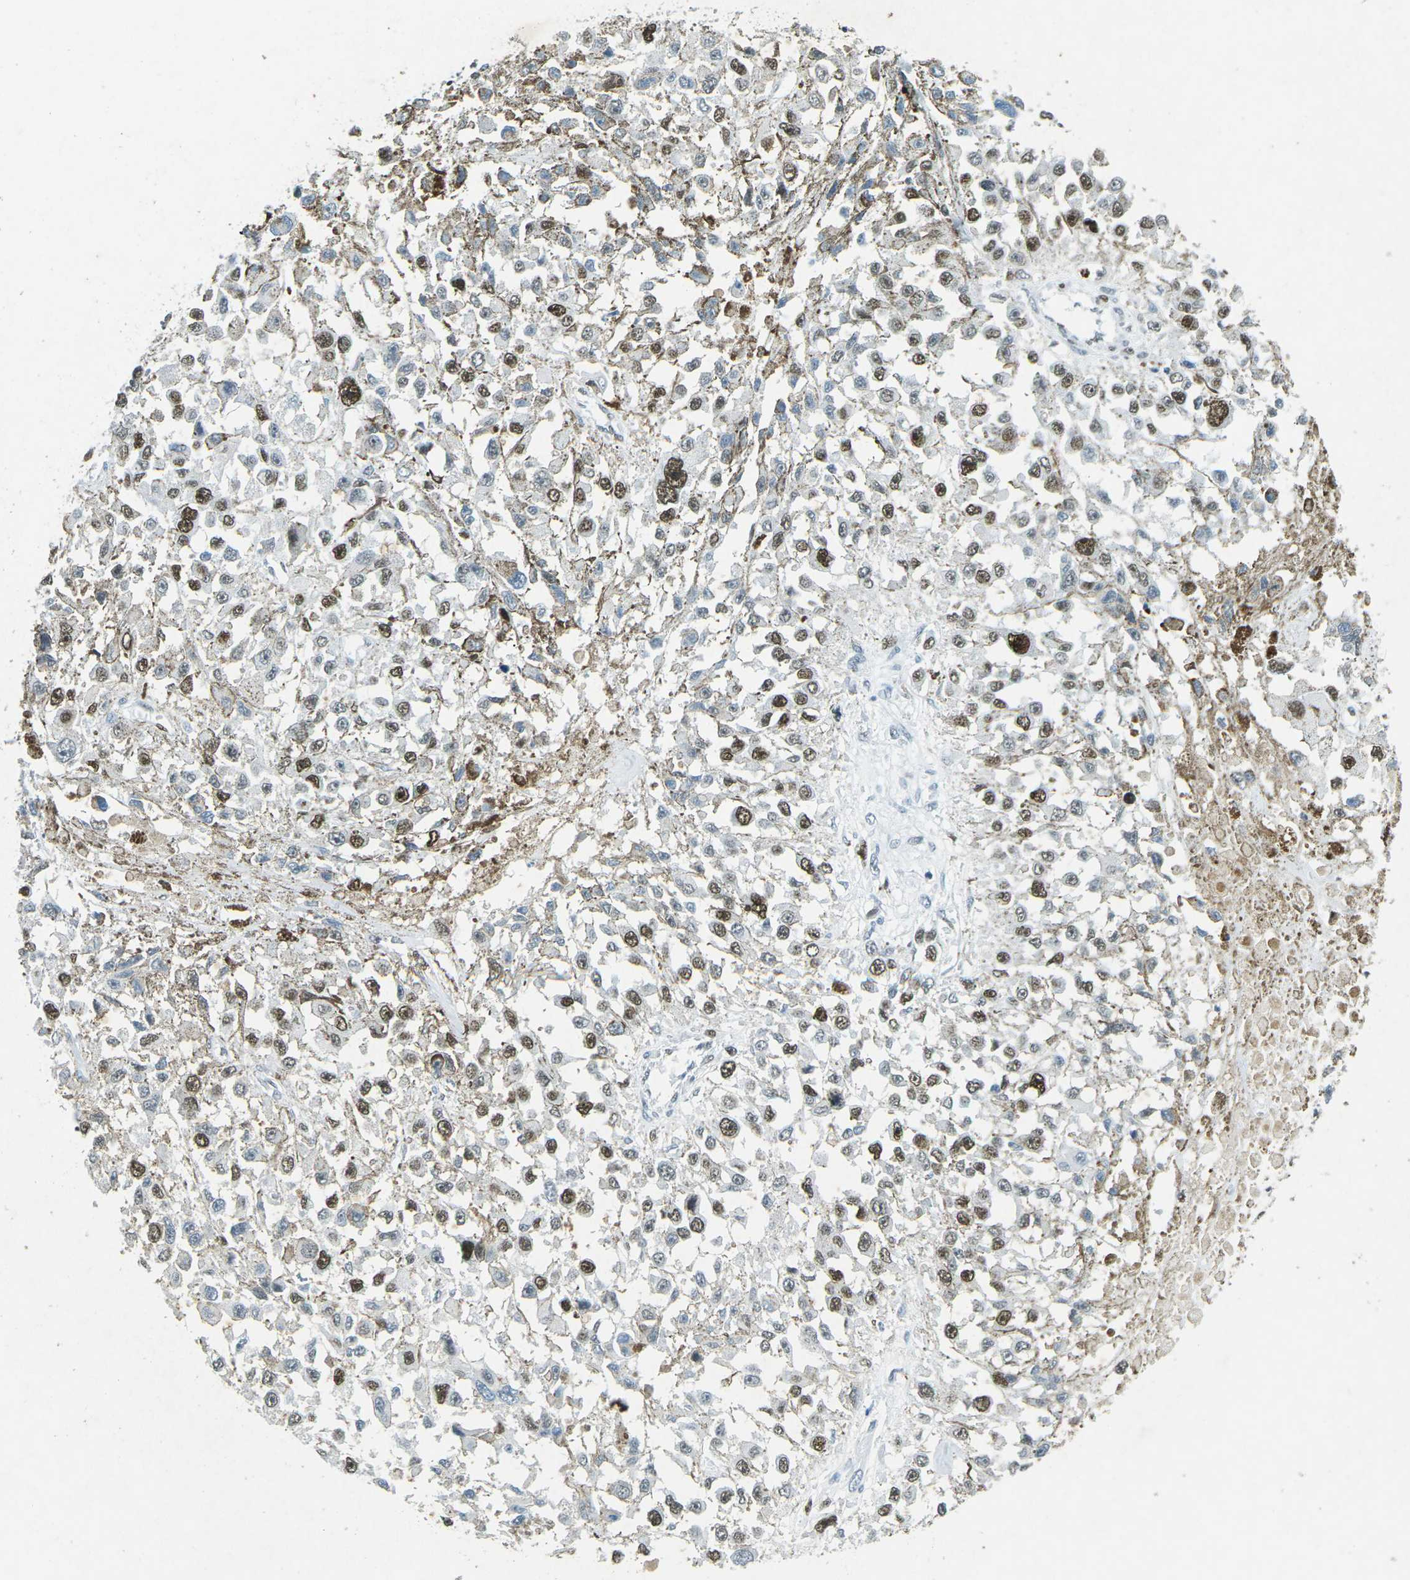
{"staining": {"intensity": "moderate", "quantity": ">75%", "location": "nuclear"}, "tissue": "melanoma", "cell_type": "Tumor cells", "image_type": "cancer", "snomed": [{"axis": "morphology", "description": "Malignant melanoma, Metastatic site"}, {"axis": "topography", "description": "Lymph node"}], "caption": "Immunohistochemical staining of malignant melanoma (metastatic site) exhibits moderate nuclear protein positivity in about >75% of tumor cells. (IHC, brightfield microscopy, high magnification).", "gene": "RB1", "patient": {"sex": "male", "age": 59}}